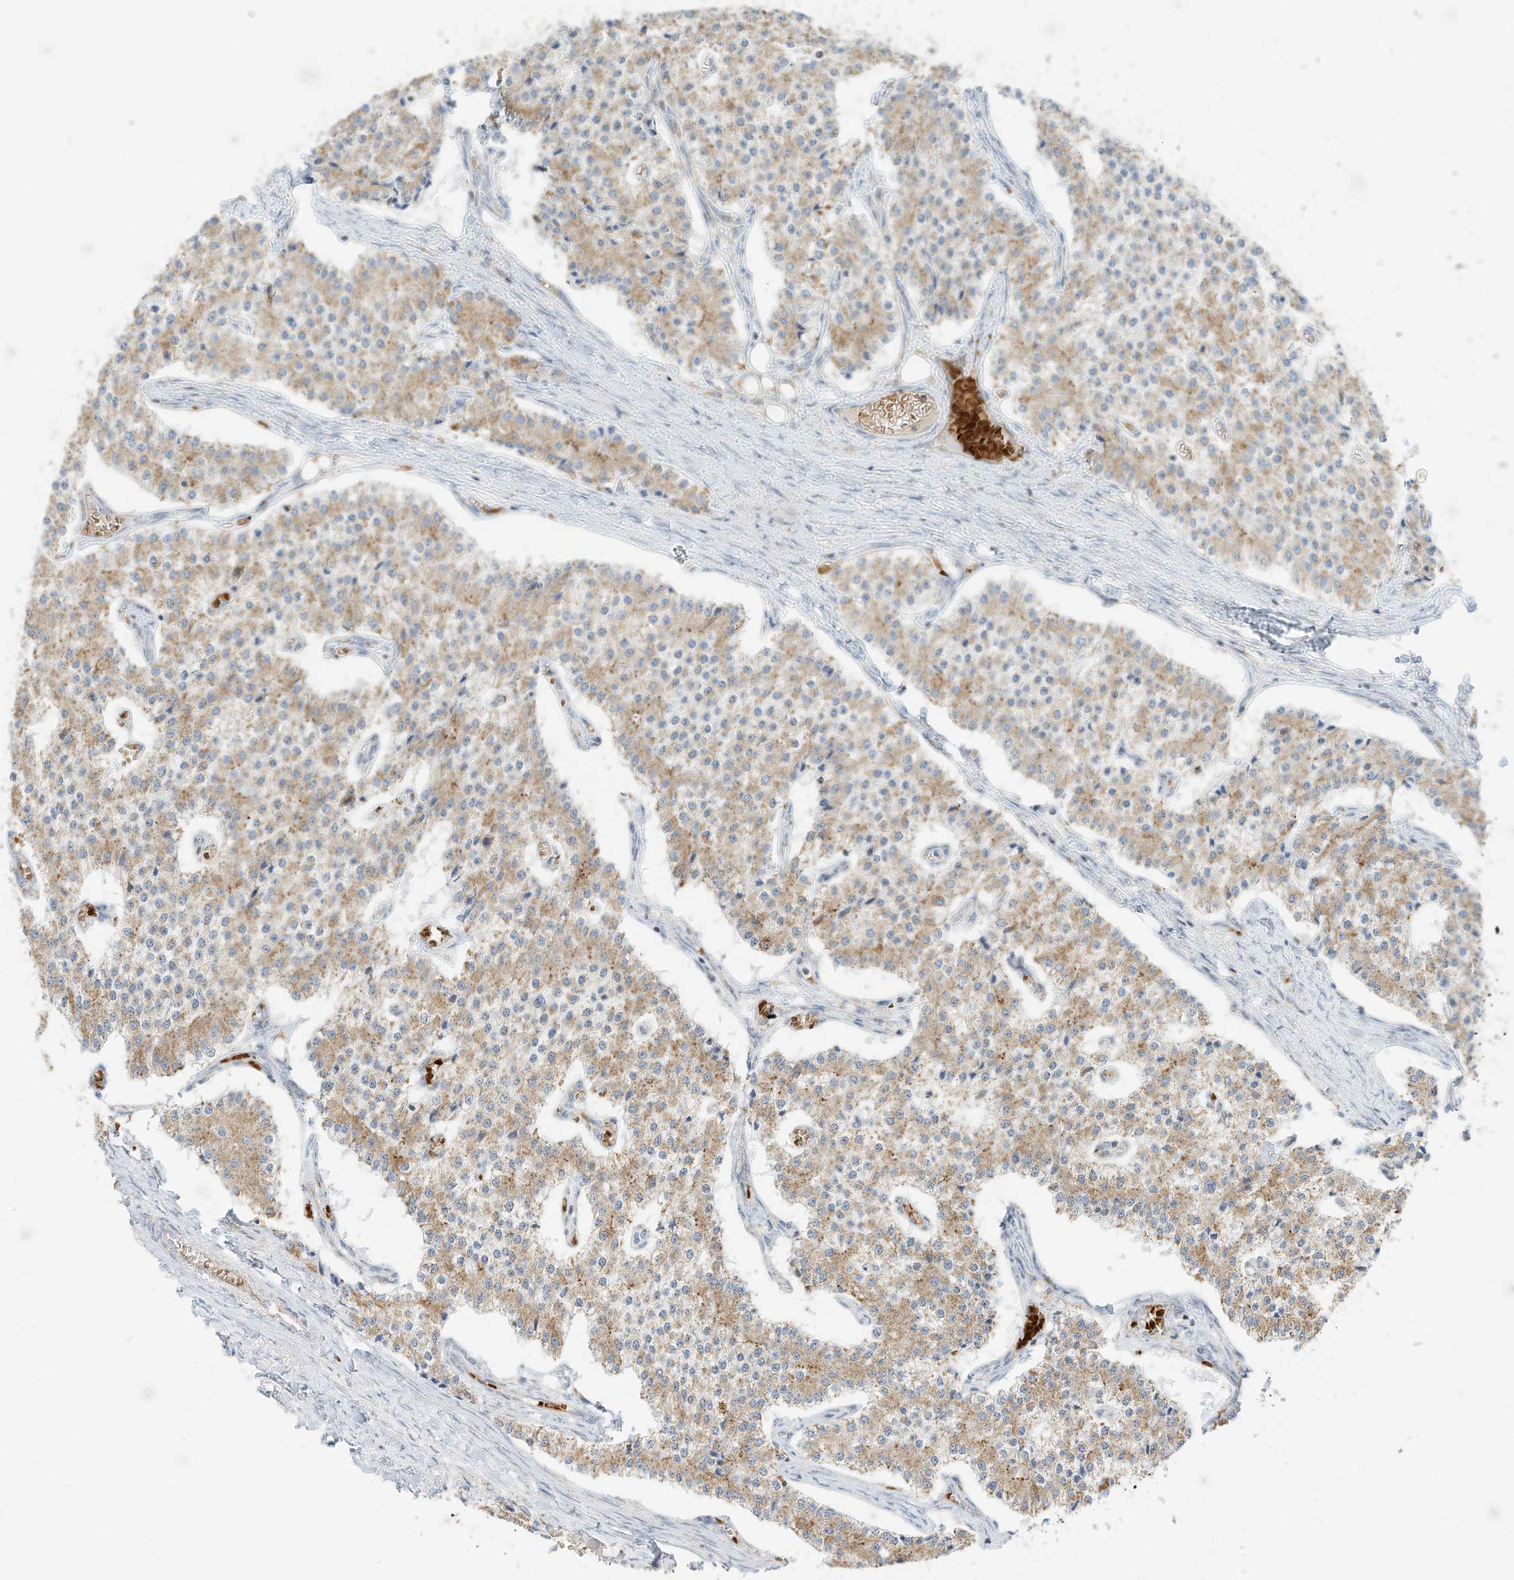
{"staining": {"intensity": "moderate", "quantity": ">75%", "location": "cytoplasmic/membranous"}, "tissue": "carcinoid", "cell_type": "Tumor cells", "image_type": "cancer", "snomed": [{"axis": "morphology", "description": "Carcinoid, malignant, NOS"}, {"axis": "topography", "description": "Colon"}], "caption": "This is a micrograph of immunohistochemistry staining of malignant carcinoid, which shows moderate staining in the cytoplasmic/membranous of tumor cells.", "gene": "MTUS2", "patient": {"sex": "female", "age": 52}}